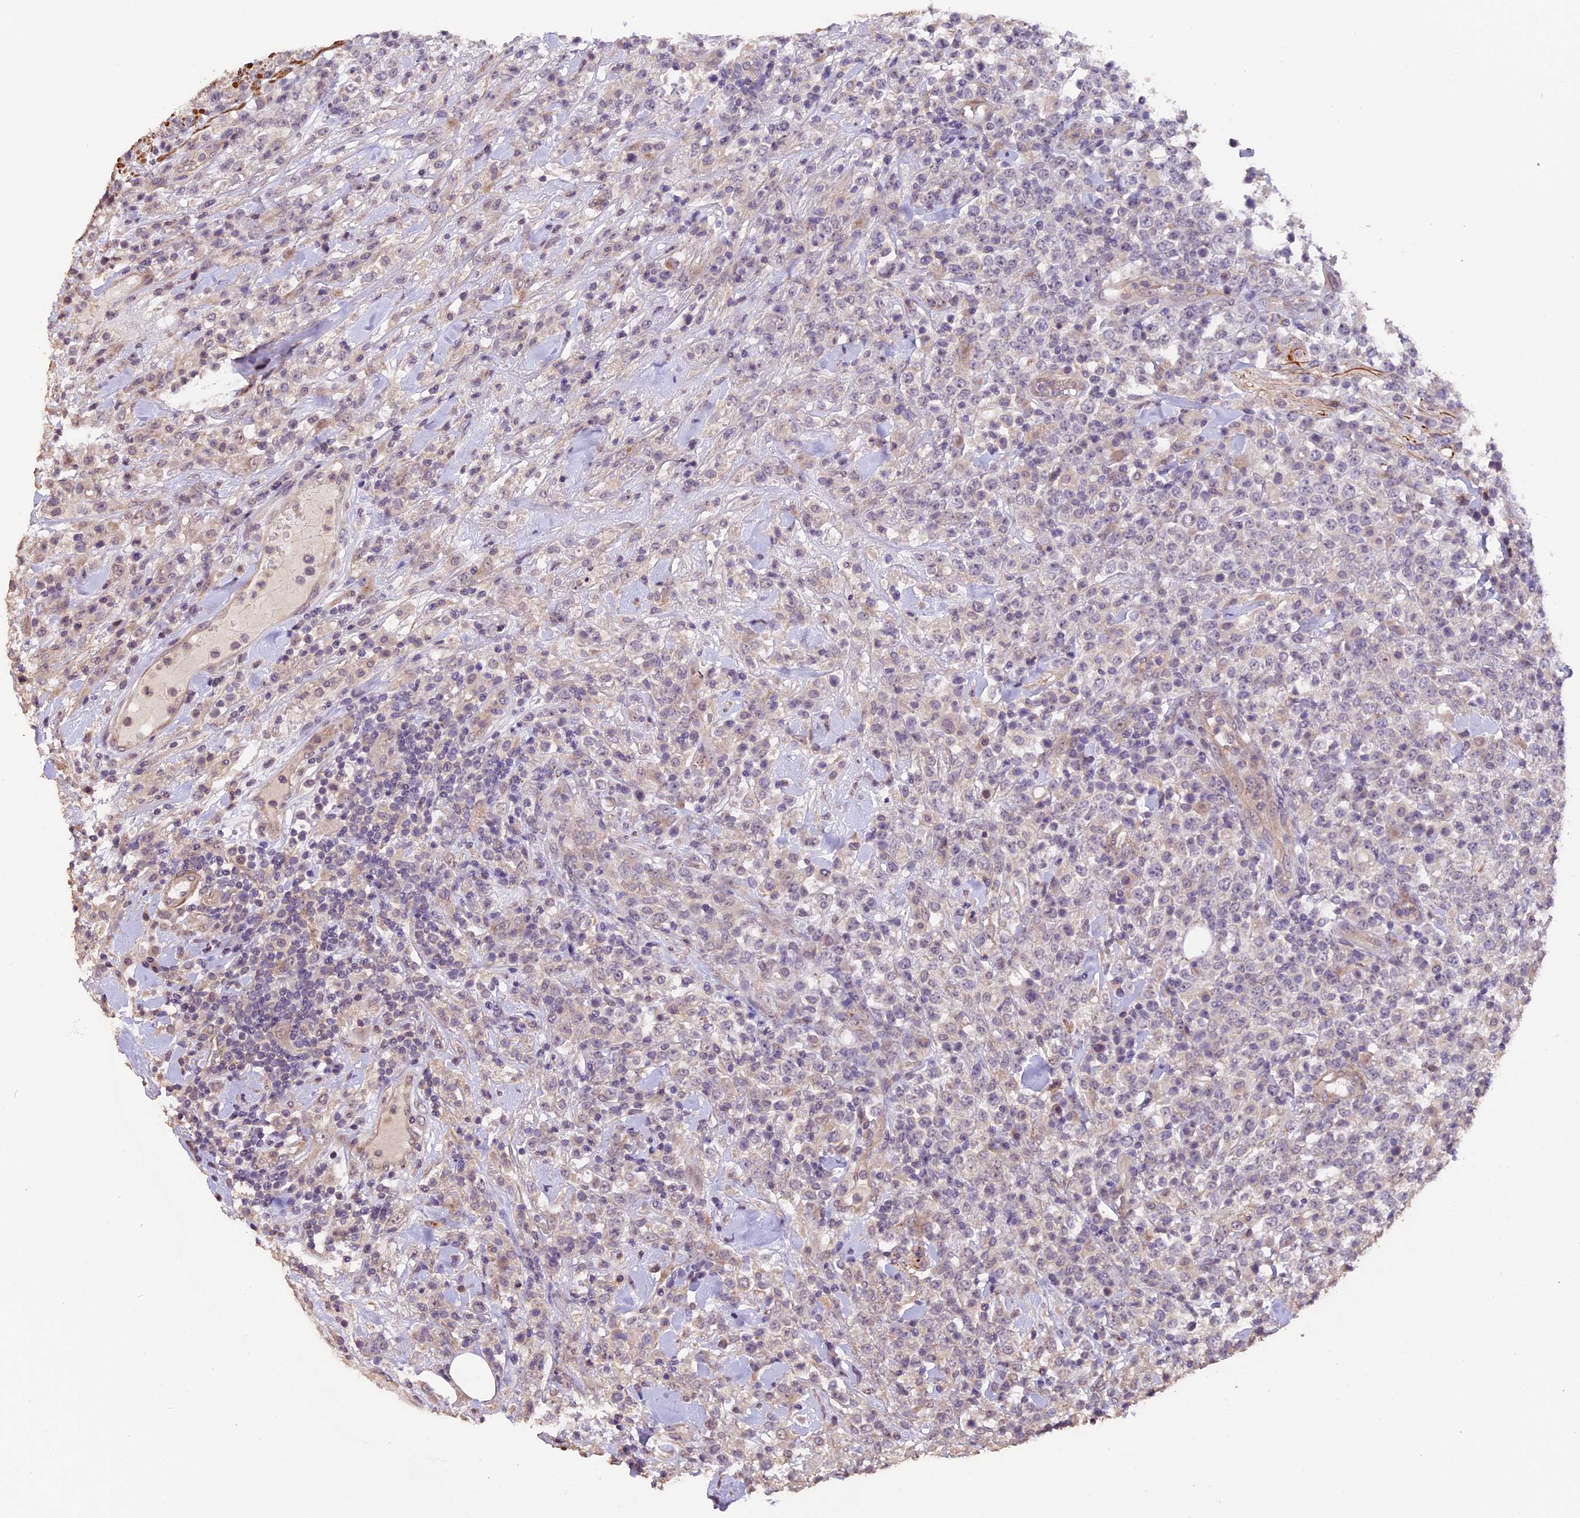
{"staining": {"intensity": "negative", "quantity": "none", "location": "none"}, "tissue": "lymphoma", "cell_type": "Tumor cells", "image_type": "cancer", "snomed": [{"axis": "morphology", "description": "Malignant lymphoma, non-Hodgkin's type, High grade"}, {"axis": "topography", "description": "Colon"}], "caption": "Protein analysis of lymphoma demonstrates no significant staining in tumor cells.", "gene": "GNB5", "patient": {"sex": "female", "age": 53}}